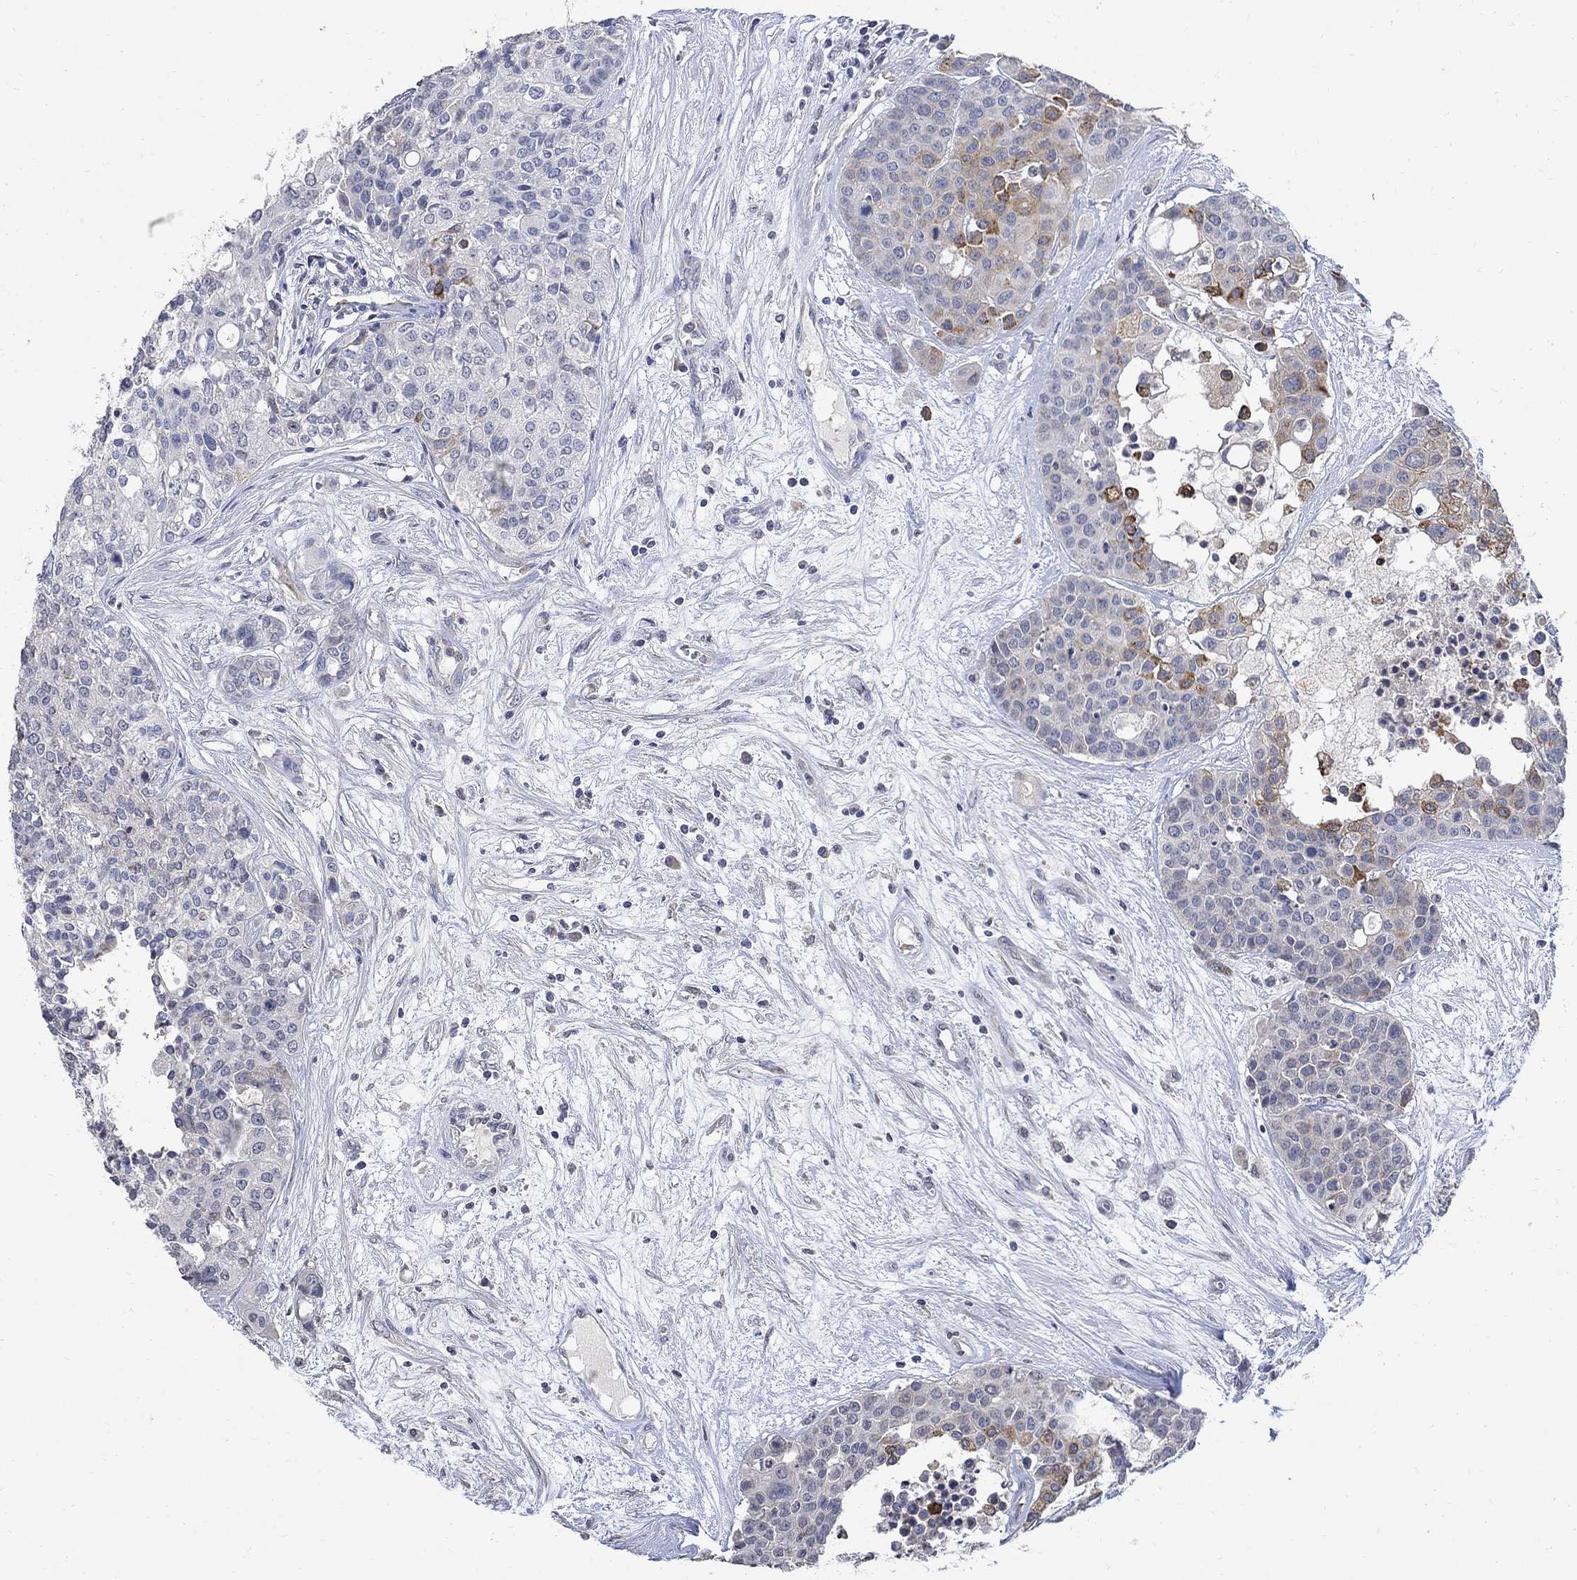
{"staining": {"intensity": "strong", "quantity": "<25%", "location": "cytoplasmic/membranous"}, "tissue": "carcinoid", "cell_type": "Tumor cells", "image_type": "cancer", "snomed": [{"axis": "morphology", "description": "Carcinoid, malignant, NOS"}, {"axis": "topography", "description": "Colon"}], "caption": "Strong cytoplasmic/membranous protein expression is appreciated in approximately <25% of tumor cells in malignant carcinoid. The protein is stained brown, and the nuclei are stained in blue (DAB IHC with brightfield microscopy, high magnification).", "gene": "TMEM169", "patient": {"sex": "male", "age": 81}}